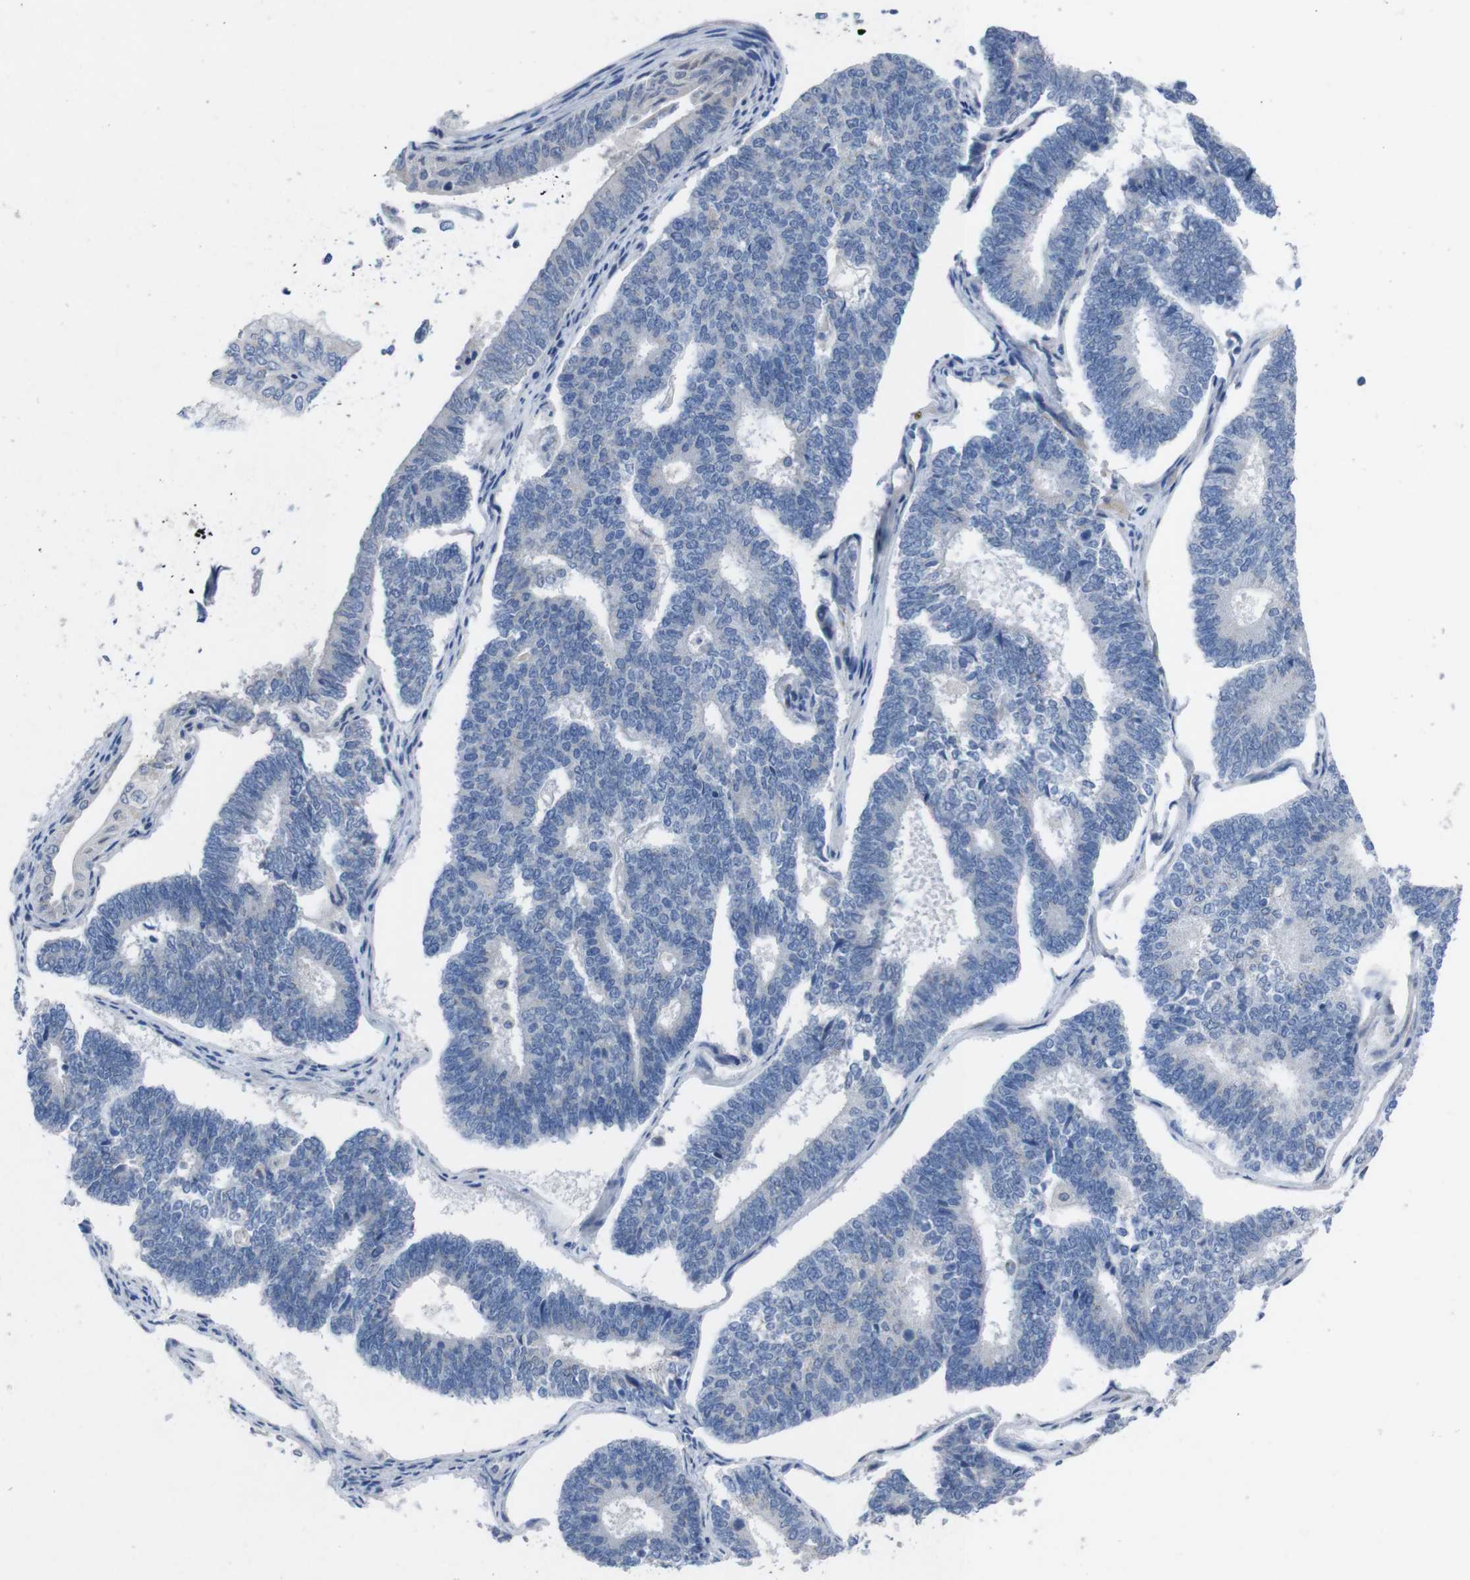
{"staining": {"intensity": "negative", "quantity": "none", "location": "none"}, "tissue": "endometrial cancer", "cell_type": "Tumor cells", "image_type": "cancer", "snomed": [{"axis": "morphology", "description": "Adenocarcinoma, NOS"}, {"axis": "topography", "description": "Endometrium"}], "caption": "Tumor cells show no significant protein expression in endometrial adenocarcinoma.", "gene": "IRF4", "patient": {"sex": "female", "age": 70}}